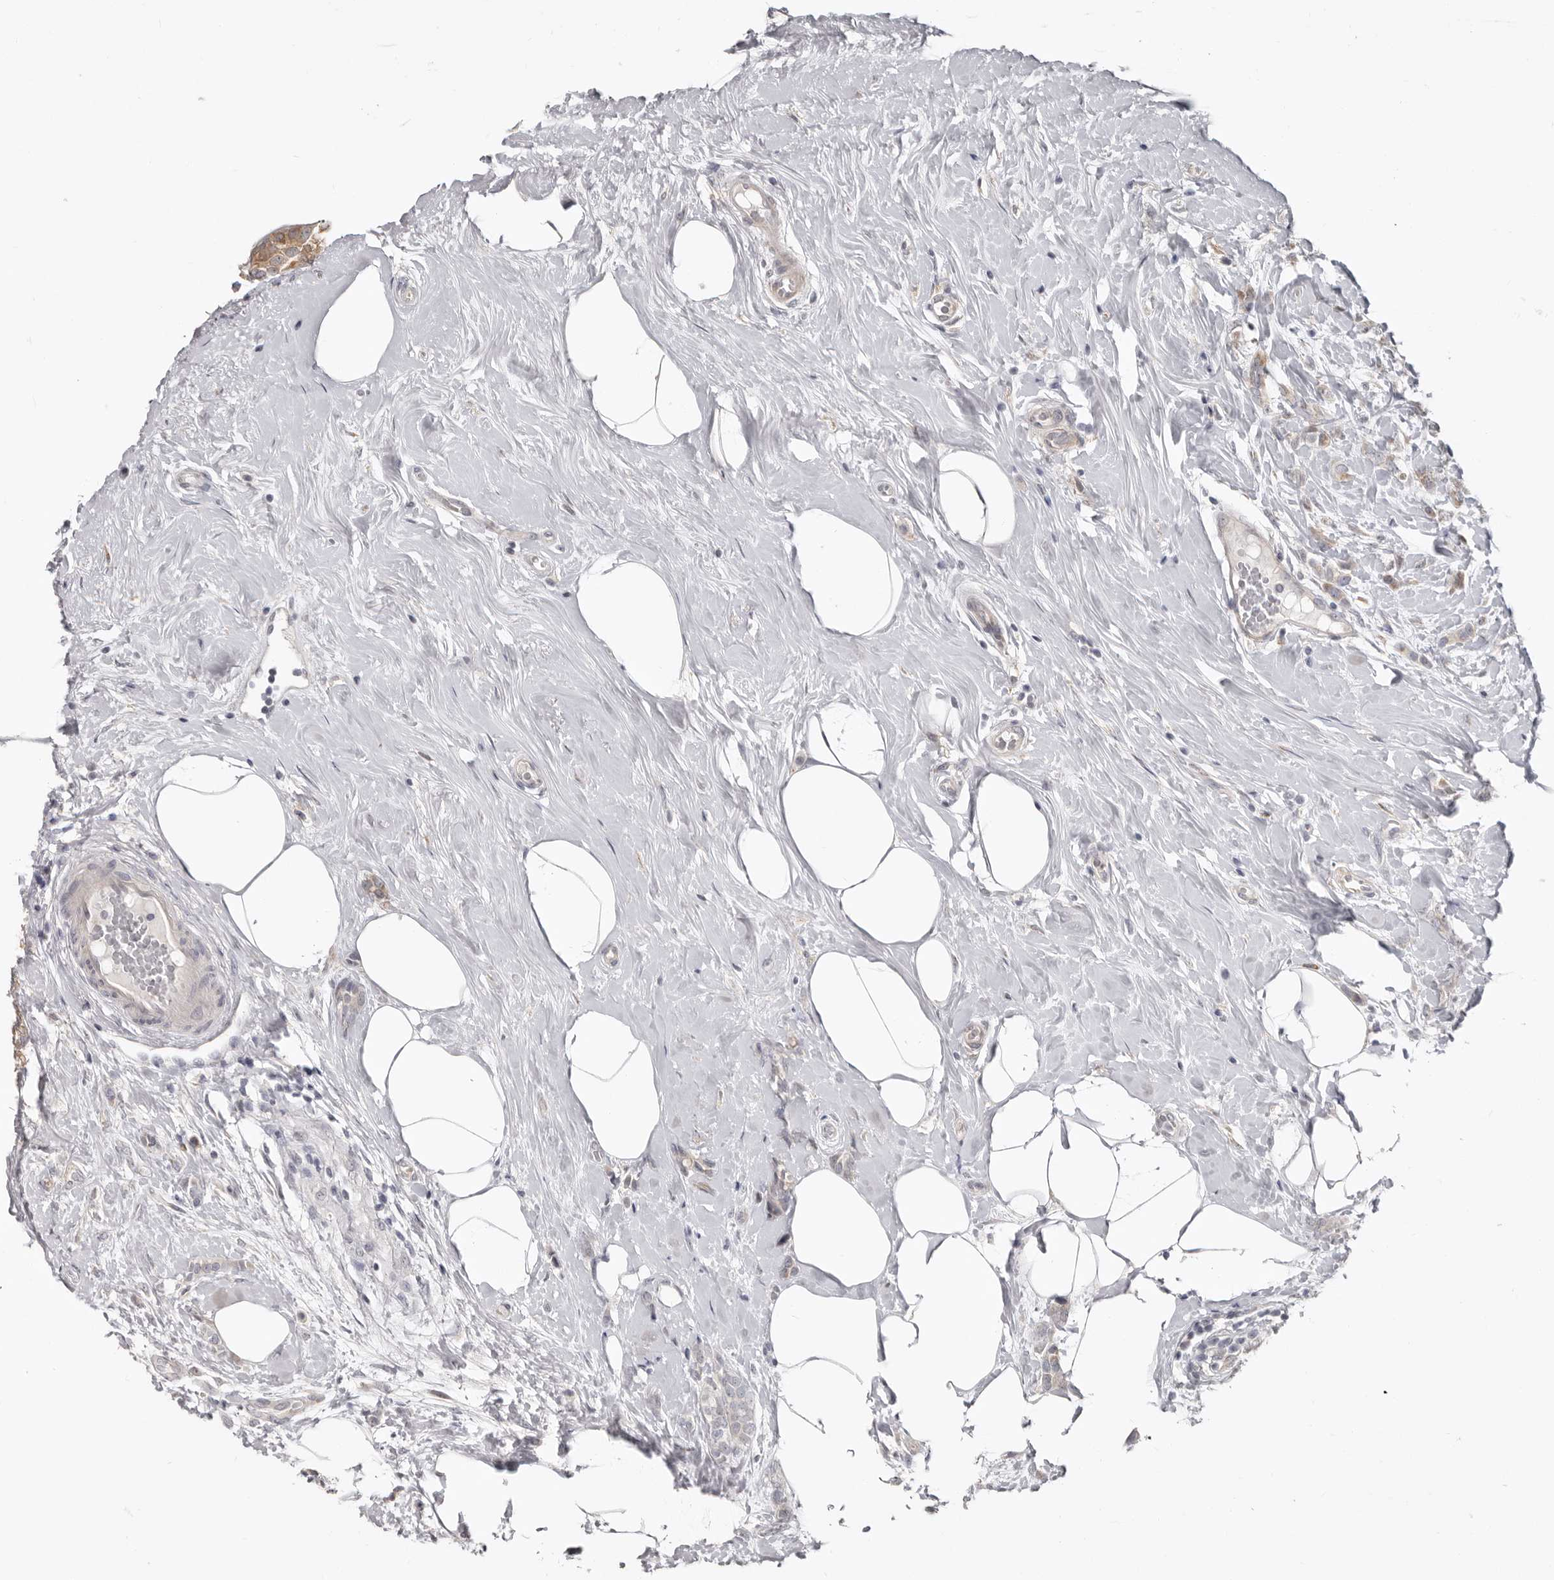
{"staining": {"intensity": "weak", "quantity": "<25%", "location": "cytoplasmic/membranous"}, "tissue": "breast cancer", "cell_type": "Tumor cells", "image_type": "cancer", "snomed": [{"axis": "morphology", "description": "Lobular carcinoma, in situ"}, {"axis": "morphology", "description": "Lobular carcinoma"}, {"axis": "topography", "description": "Breast"}], "caption": "Breast cancer stained for a protein using immunohistochemistry (IHC) exhibits no expression tumor cells.", "gene": "BAD", "patient": {"sex": "female", "age": 41}}